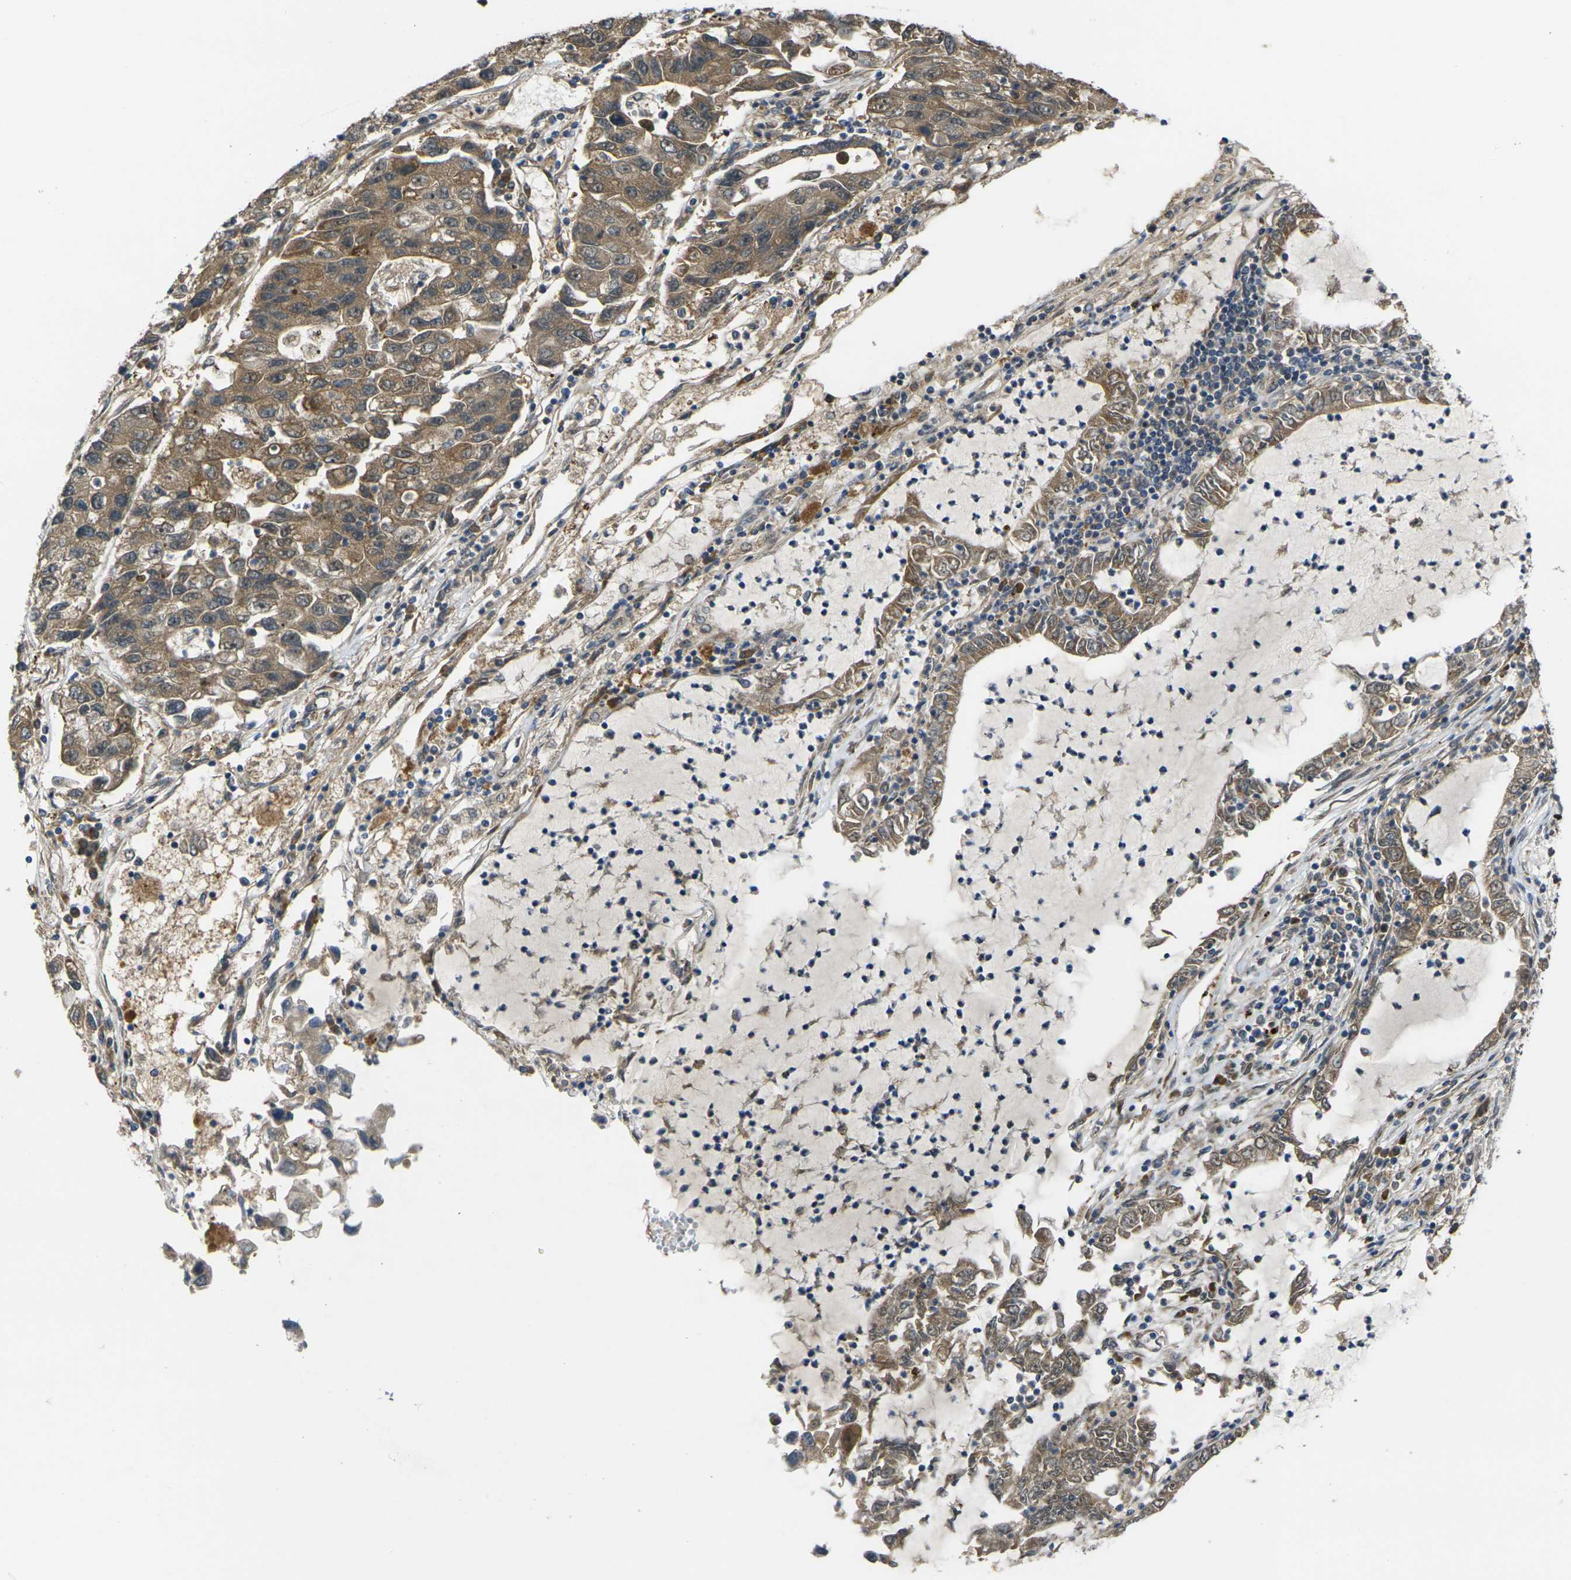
{"staining": {"intensity": "moderate", "quantity": ">75%", "location": "cytoplasmic/membranous"}, "tissue": "lung cancer", "cell_type": "Tumor cells", "image_type": "cancer", "snomed": [{"axis": "morphology", "description": "Adenocarcinoma, NOS"}, {"axis": "topography", "description": "Lung"}], "caption": "IHC image of neoplastic tissue: human lung cancer stained using immunohistochemistry displays medium levels of moderate protein expression localized specifically in the cytoplasmic/membranous of tumor cells, appearing as a cytoplasmic/membranous brown color.", "gene": "GNA12", "patient": {"sex": "female", "age": 51}}